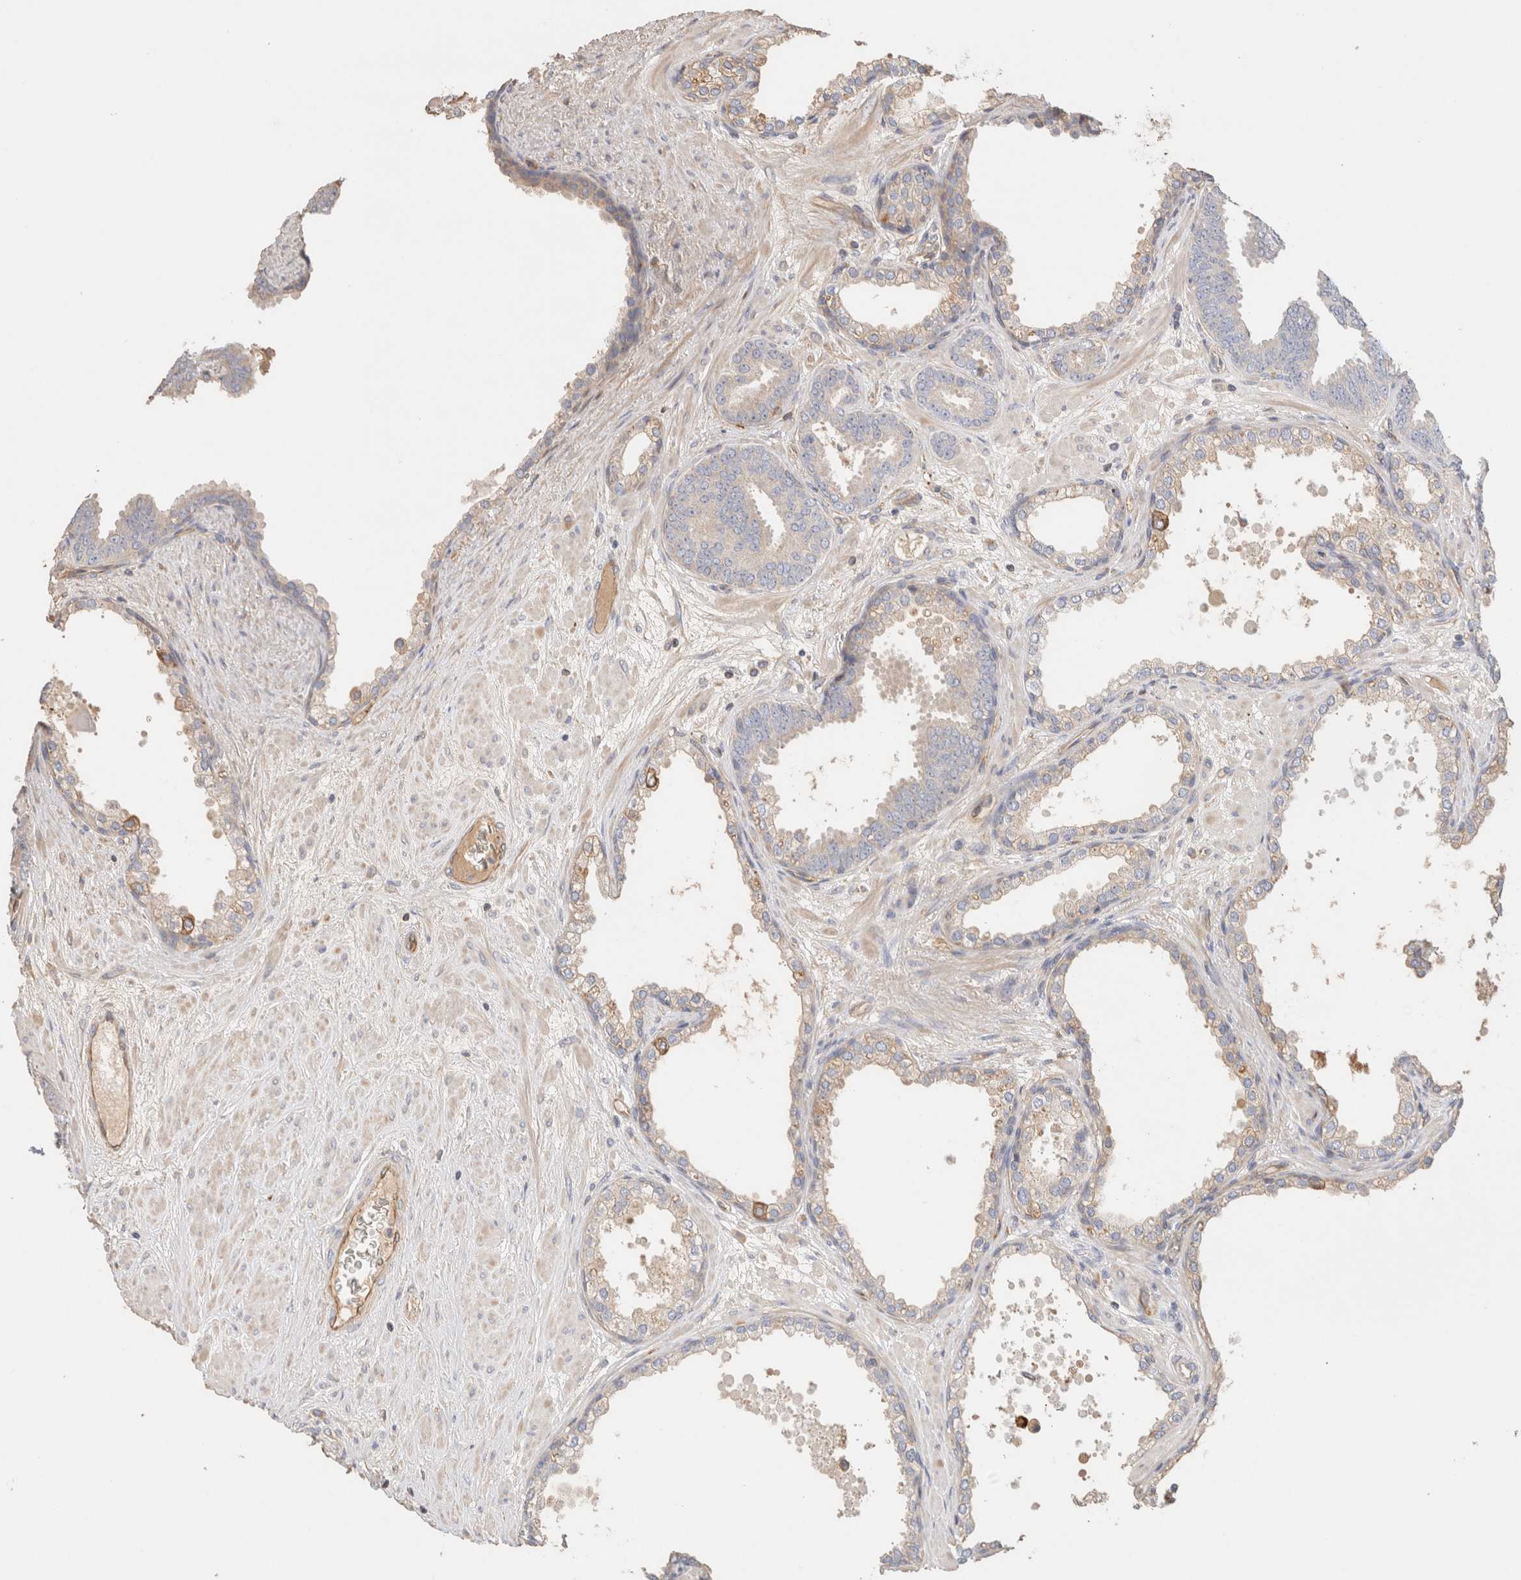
{"staining": {"intensity": "moderate", "quantity": "<25%", "location": "cytoplasmic/membranous"}, "tissue": "prostate cancer", "cell_type": "Tumor cells", "image_type": "cancer", "snomed": [{"axis": "morphology", "description": "Adenocarcinoma, Low grade"}, {"axis": "topography", "description": "Prostate"}], "caption": "Brown immunohistochemical staining in human prostate cancer (adenocarcinoma (low-grade)) demonstrates moderate cytoplasmic/membranous staining in approximately <25% of tumor cells.", "gene": "PROS1", "patient": {"sex": "male", "age": 62}}